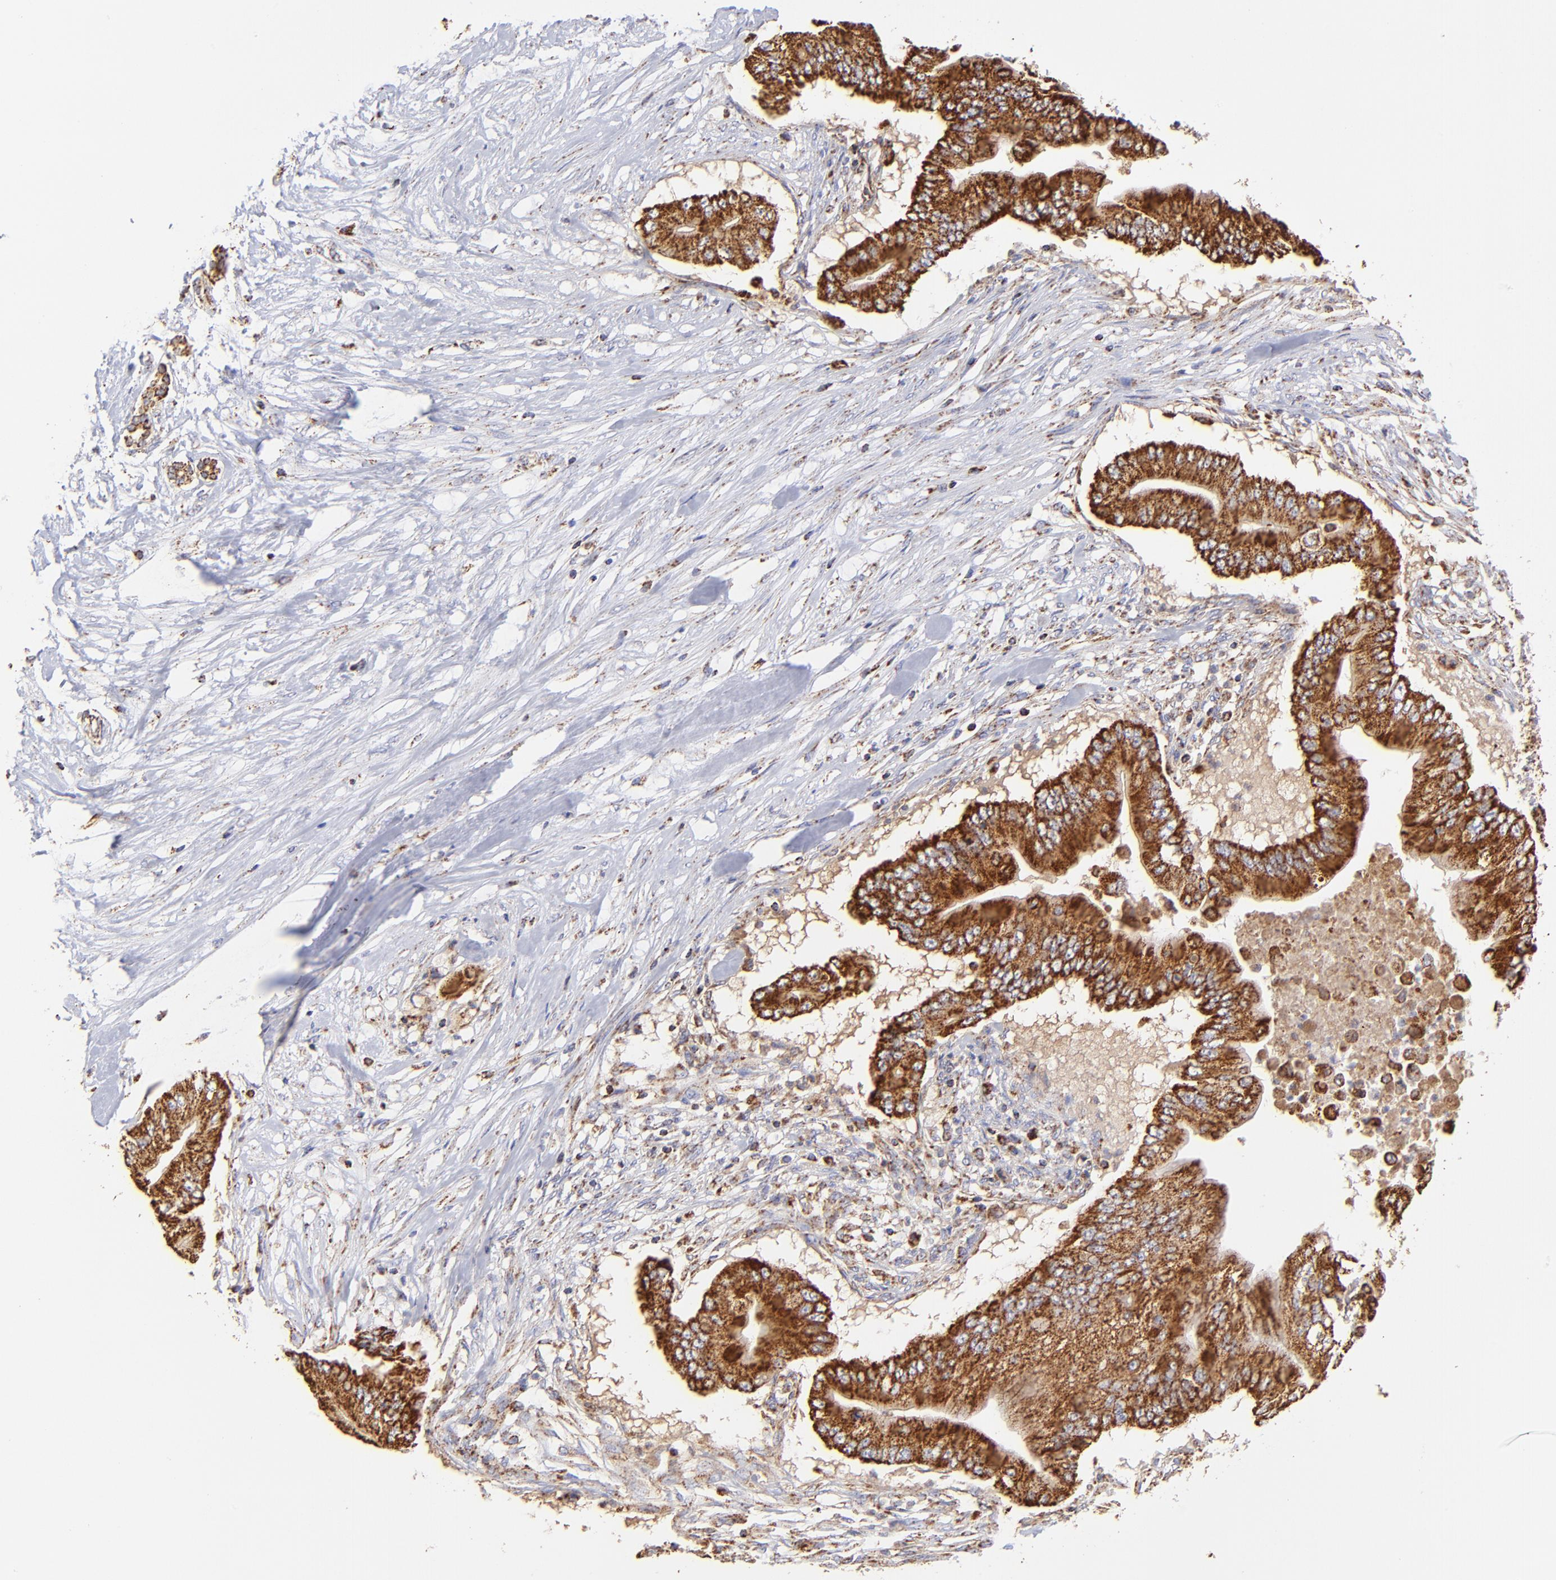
{"staining": {"intensity": "strong", "quantity": ">75%", "location": "cytoplasmic/membranous"}, "tissue": "pancreatic cancer", "cell_type": "Tumor cells", "image_type": "cancer", "snomed": [{"axis": "morphology", "description": "Adenocarcinoma, NOS"}, {"axis": "topography", "description": "Pancreas"}], "caption": "Immunohistochemical staining of human pancreatic cancer exhibits high levels of strong cytoplasmic/membranous protein staining in about >75% of tumor cells.", "gene": "ECH1", "patient": {"sex": "male", "age": 62}}